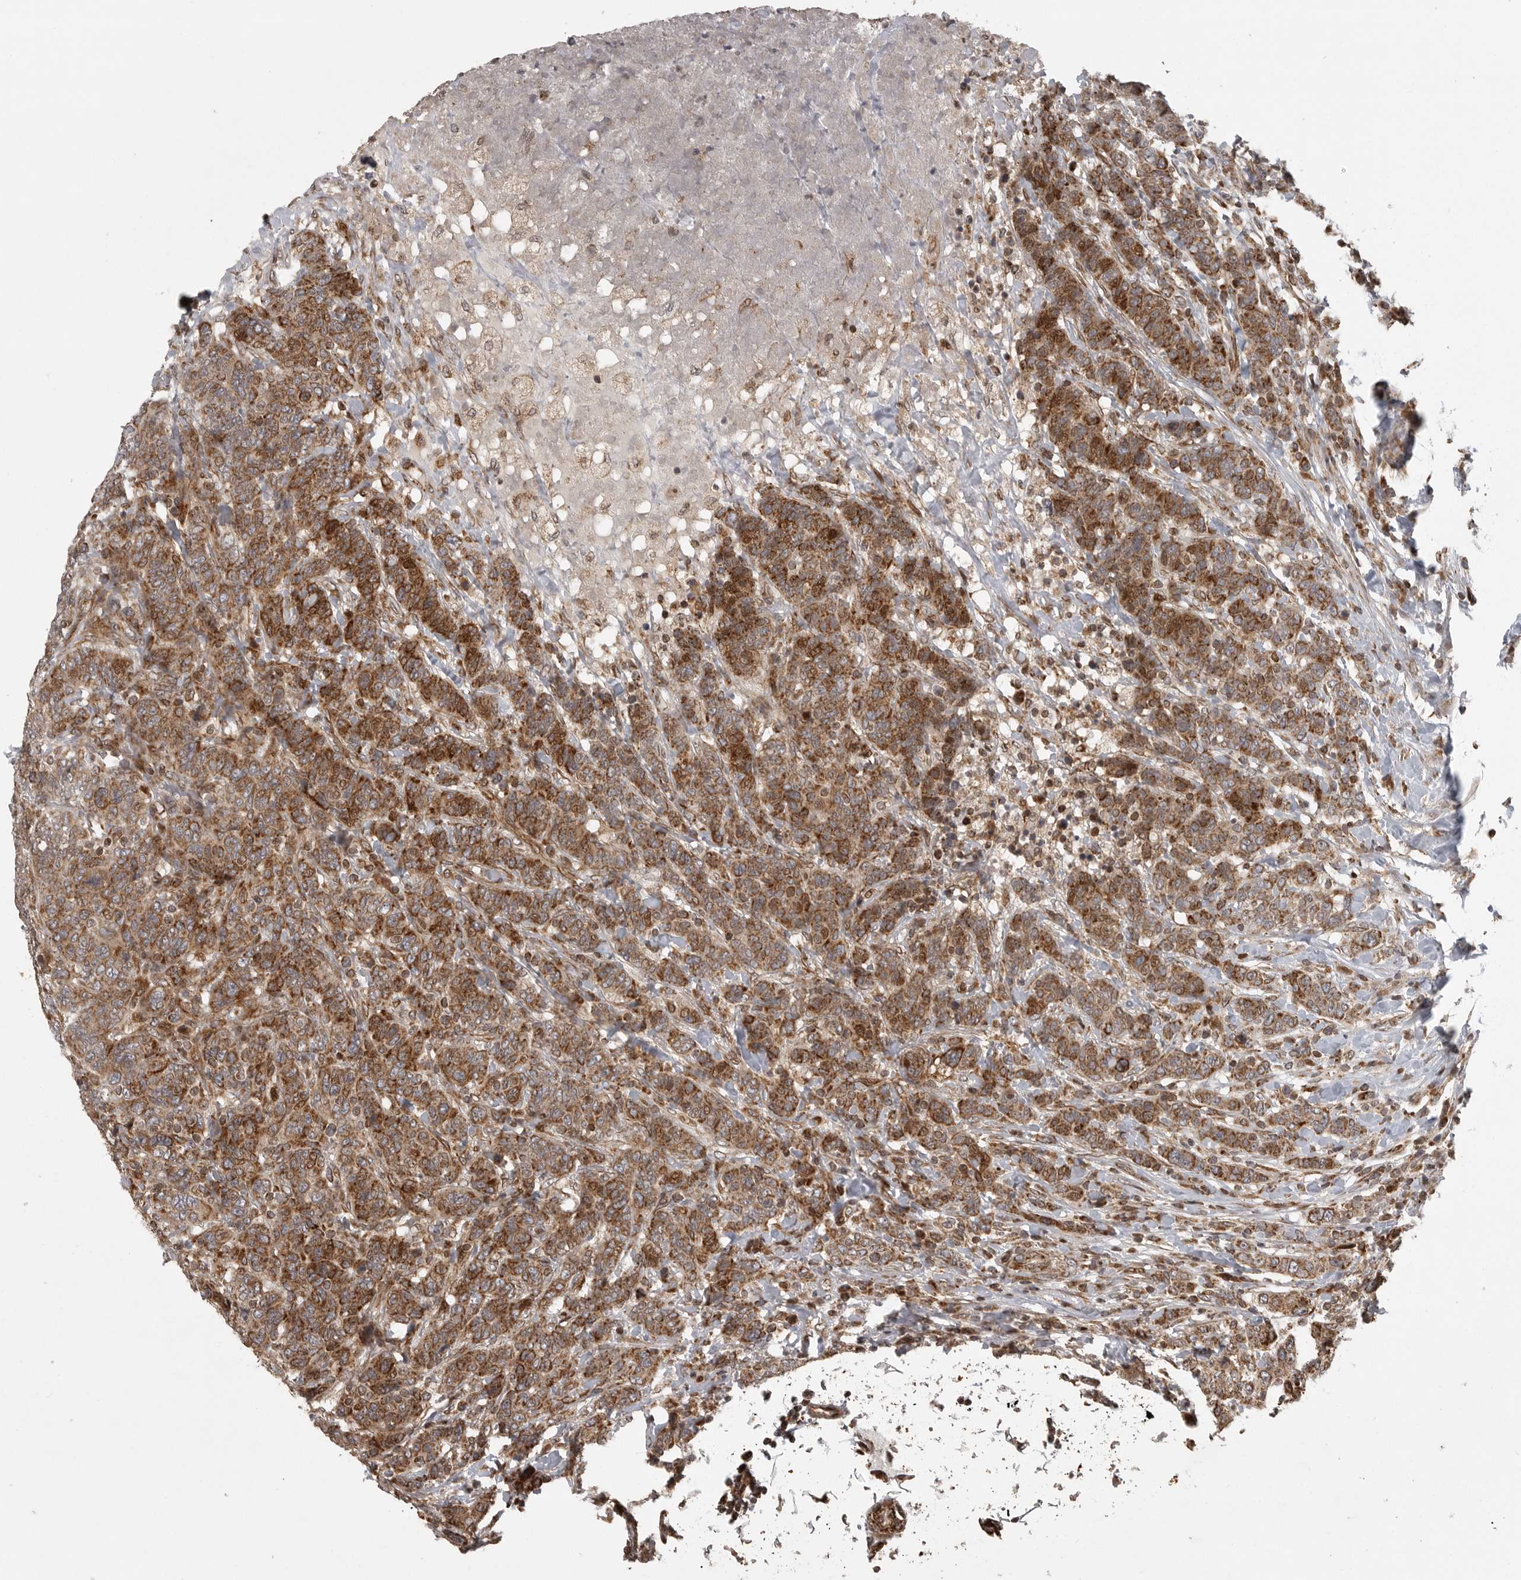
{"staining": {"intensity": "strong", "quantity": ">75%", "location": "cytoplasmic/membranous"}, "tissue": "breast cancer", "cell_type": "Tumor cells", "image_type": "cancer", "snomed": [{"axis": "morphology", "description": "Duct carcinoma"}, {"axis": "topography", "description": "Breast"}], "caption": "High-magnification brightfield microscopy of breast cancer stained with DAB (3,3'-diaminobenzidine) (brown) and counterstained with hematoxylin (blue). tumor cells exhibit strong cytoplasmic/membranous staining is seen in approximately>75% of cells.", "gene": "NARS2", "patient": {"sex": "female", "age": 37}}